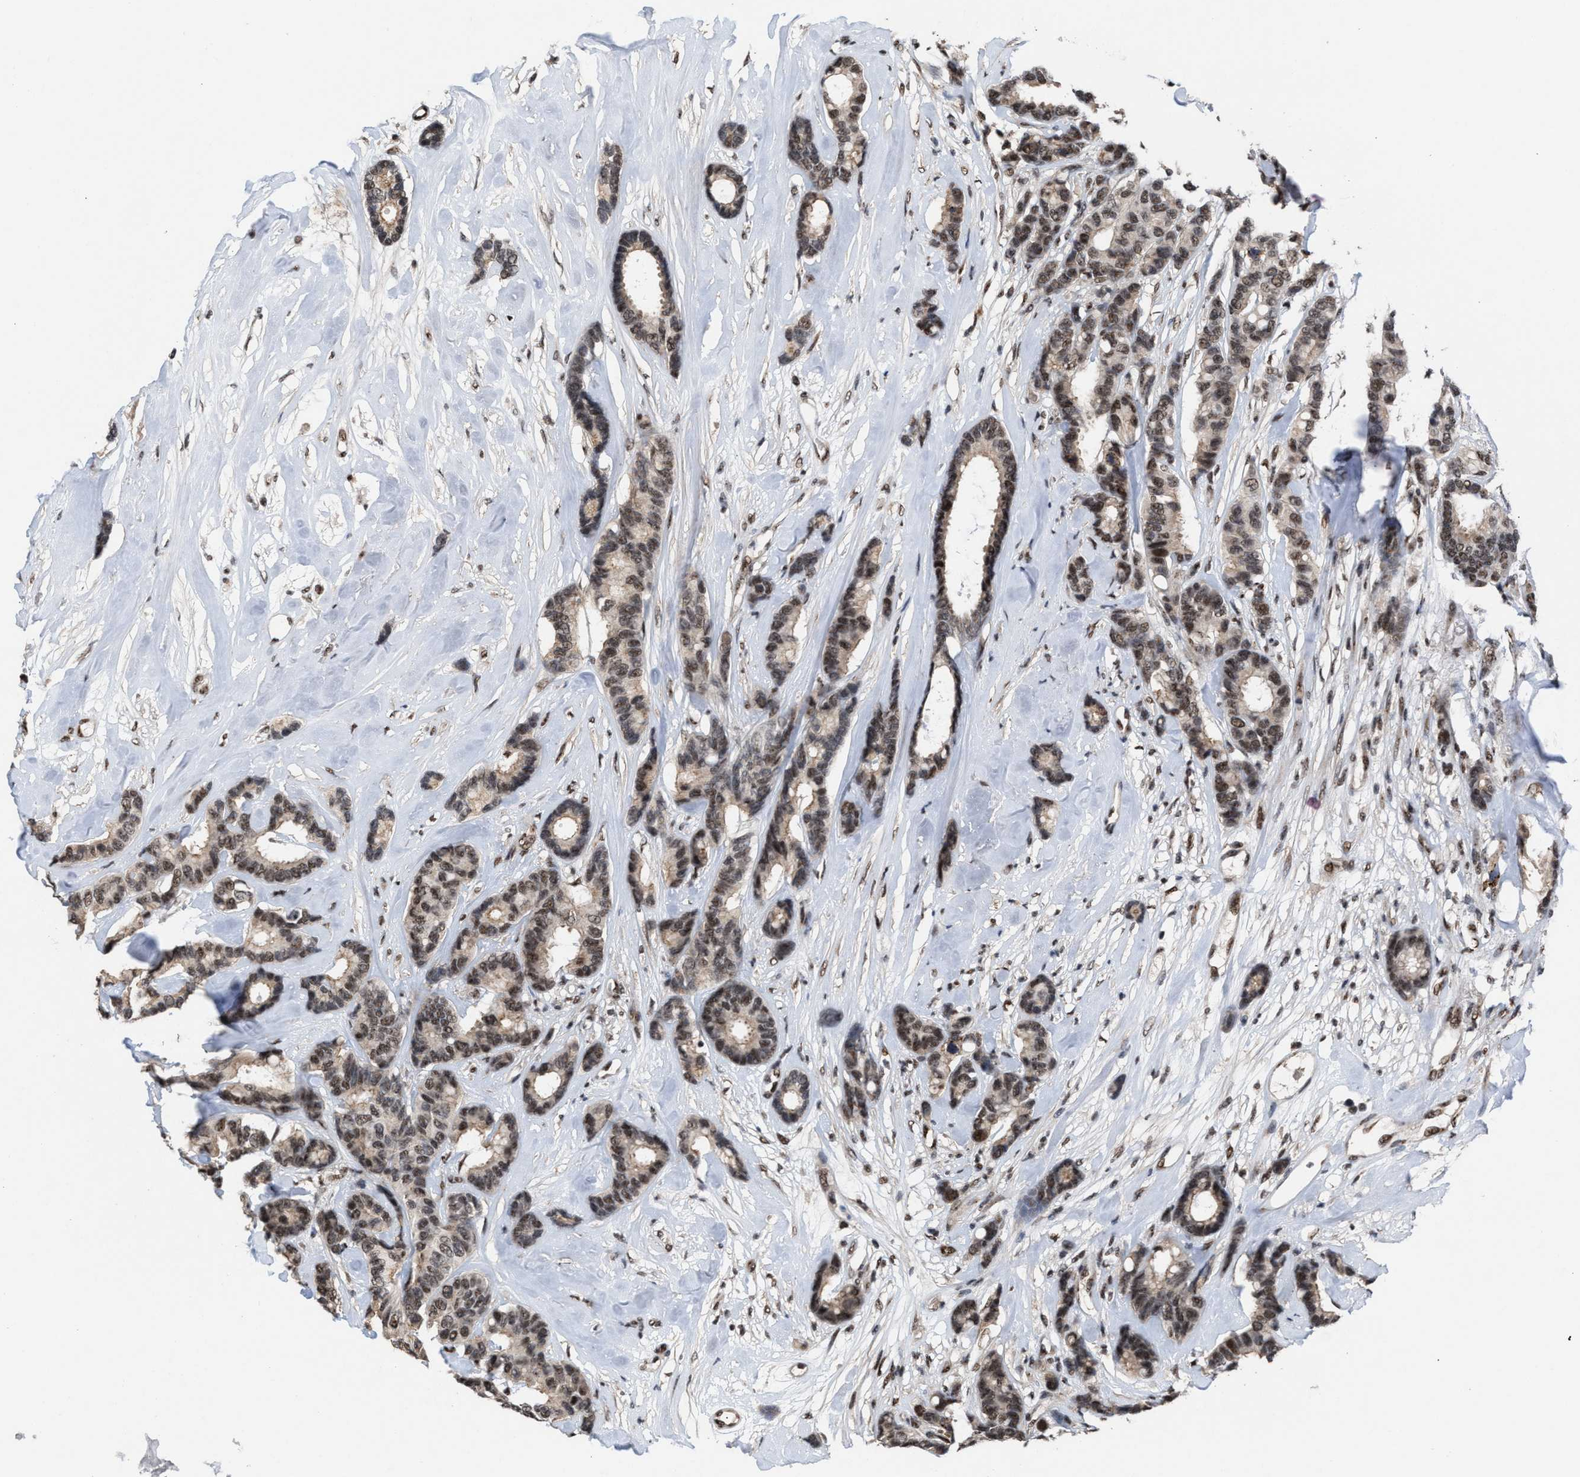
{"staining": {"intensity": "moderate", "quantity": ">75%", "location": "nuclear"}, "tissue": "breast cancer", "cell_type": "Tumor cells", "image_type": "cancer", "snomed": [{"axis": "morphology", "description": "Duct carcinoma"}, {"axis": "topography", "description": "Breast"}], "caption": "Moderate nuclear staining for a protein is appreciated in approximately >75% of tumor cells of breast cancer using immunohistochemistry (IHC).", "gene": "EIF4A3", "patient": {"sex": "female", "age": 87}}